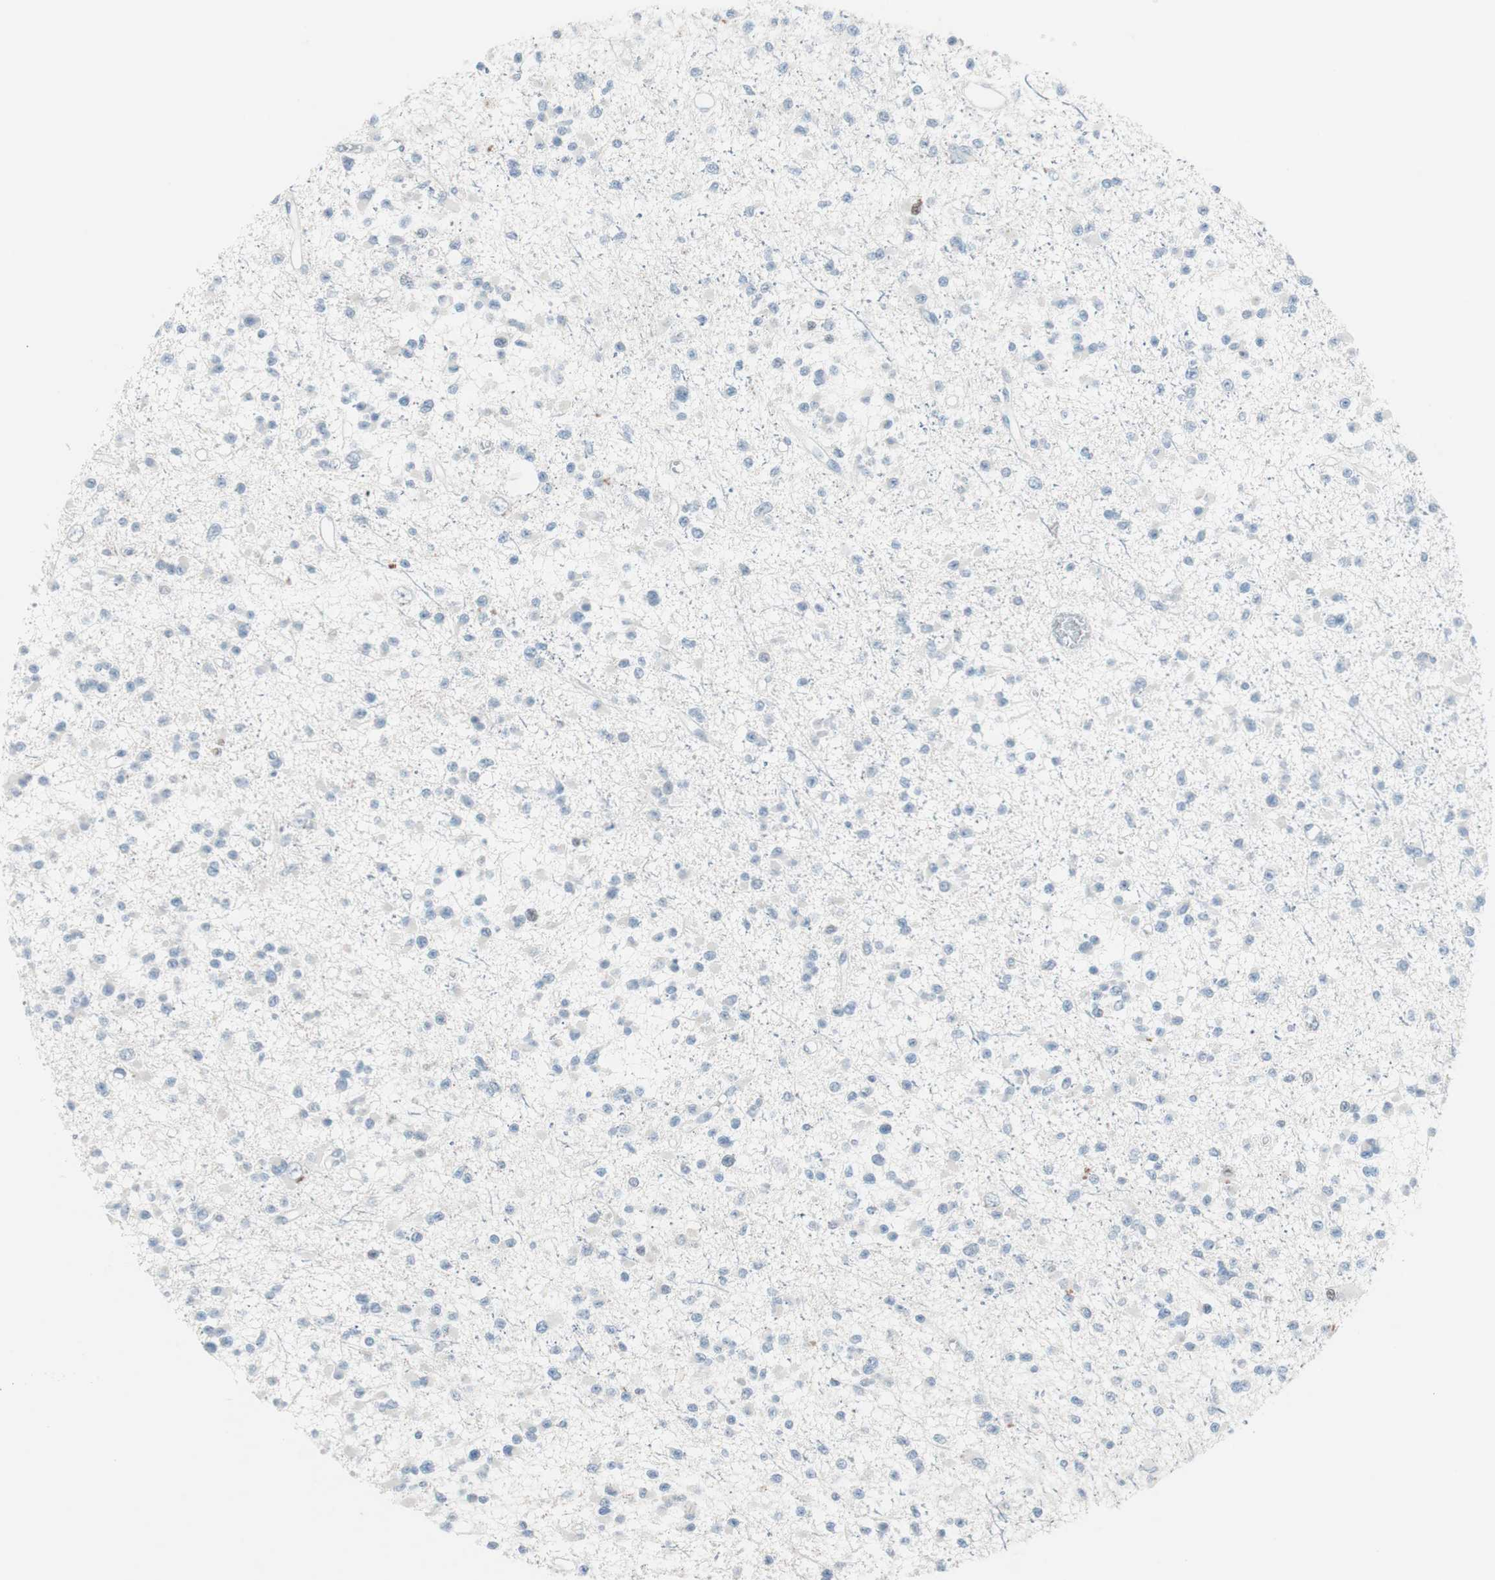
{"staining": {"intensity": "negative", "quantity": "none", "location": "none"}, "tissue": "glioma", "cell_type": "Tumor cells", "image_type": "cancer", "snomed": [{"axis": "morphology", "description": "Glioma, malignant, Low grade"}, {"axis": "topography", "description": "Brain"}], "caption": "Immunohistochemistry (IHC) micrograph of neoplastic tissue: human glioma stained with DAB shows no significant protein positivity in tumor cells. (DAB (3,3'-diaminobenzidine) immunohistochemistry (IHC) with hematoxylin counter stain).", "gene": "FOSL1", "patient": {"sex": "female", "age": 22}}